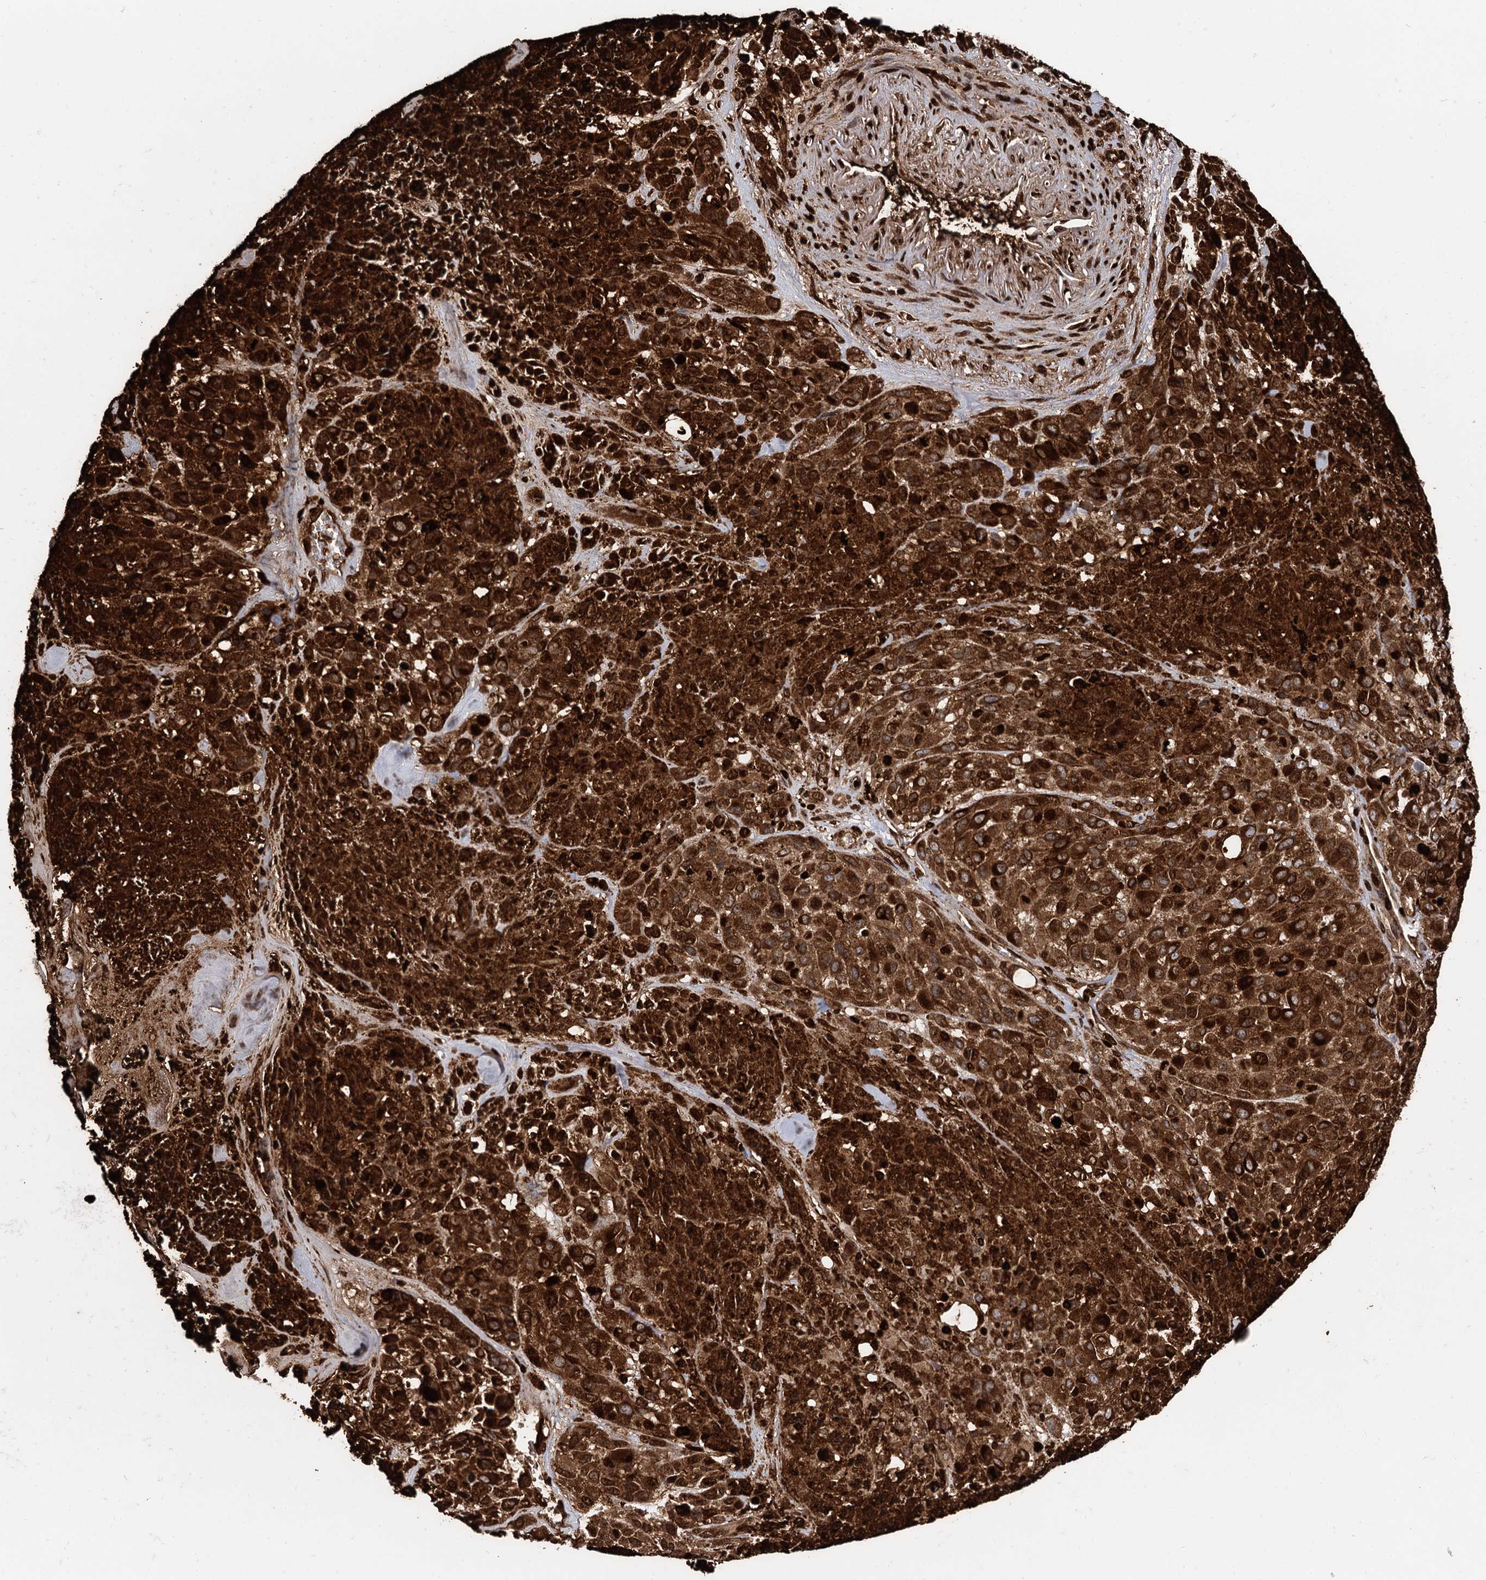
{"staining": {"intensity": "strong", "quantity": ">75%", "location": "cytoplasmic/membranous"}, "tissue": "melanoma", "cell_type": "Tumor cells", "image_type": "cancer", "snomed": [{"axis": "morphology", "description": "Malignant melanoma, Metastatic site"}, {"axis": "topography", "description": "Skin"}], "caption": "A histopathology image of melanoma stained for a protein shows strong cytoplasmic/membranous brown staining in tumor cells.", "gene": "APOD", "patient": {"sex": "female", "age": 81}}